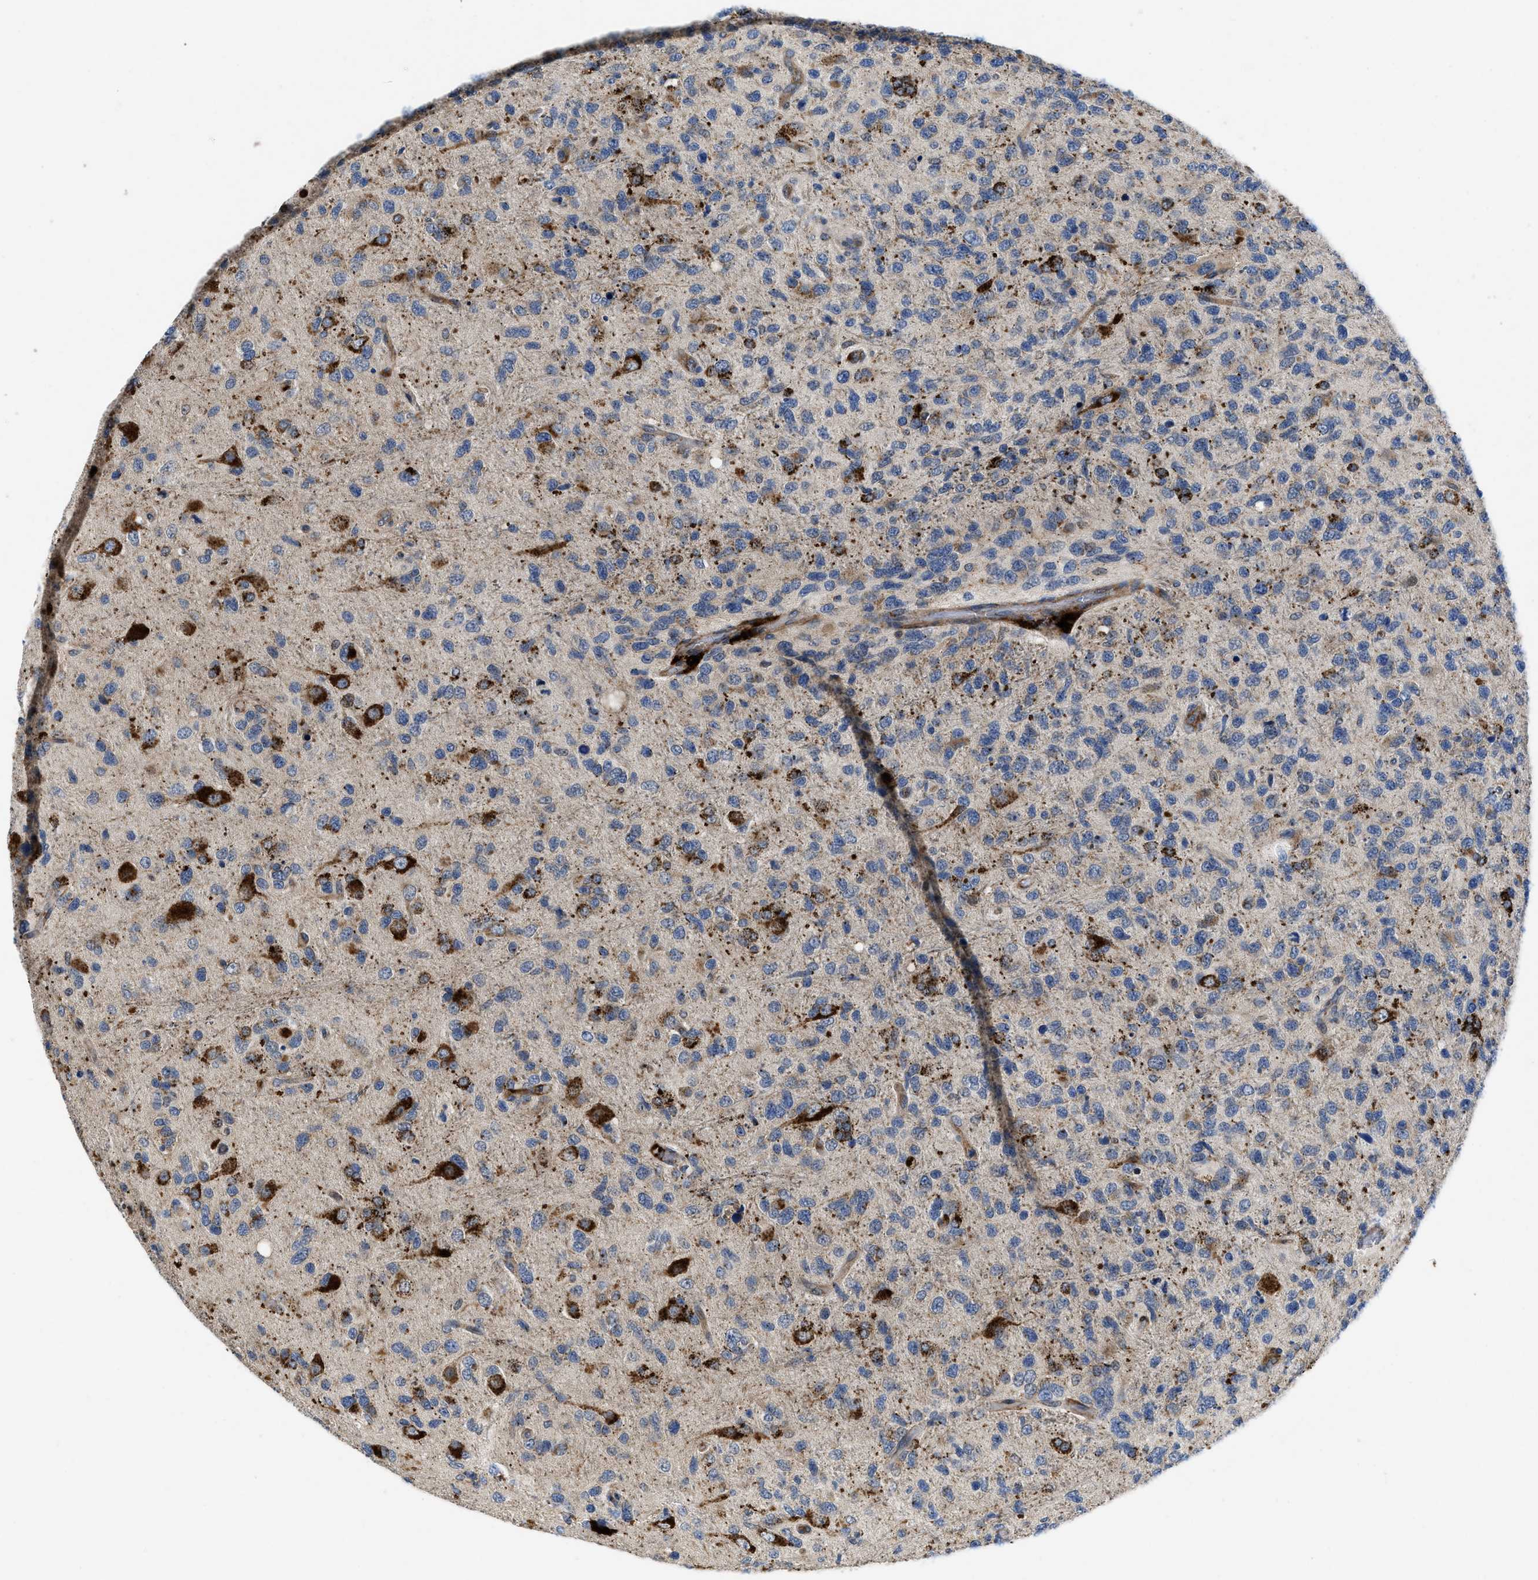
{"staining": {"intensity": "moderate", "quantity": "25%-75%", "location": "cytoplasmic/membranous"}, "tissue": "glioma", "cell_type": "Tumor cells", "image_type": "cancer", "snomed": [{"axis": "morphology", "description": "Glioma, malignant, High grade"}, {"axis": "topography", "description": "Brain"}], "caption": "Human glioma stained for a protein (brown) displays moderate cytoplasmic/membranous positive staining in approximately 25%-75% of tumor cells.", "gene": "ENPP4", "patient": {"sex": "female", "age": 58}}